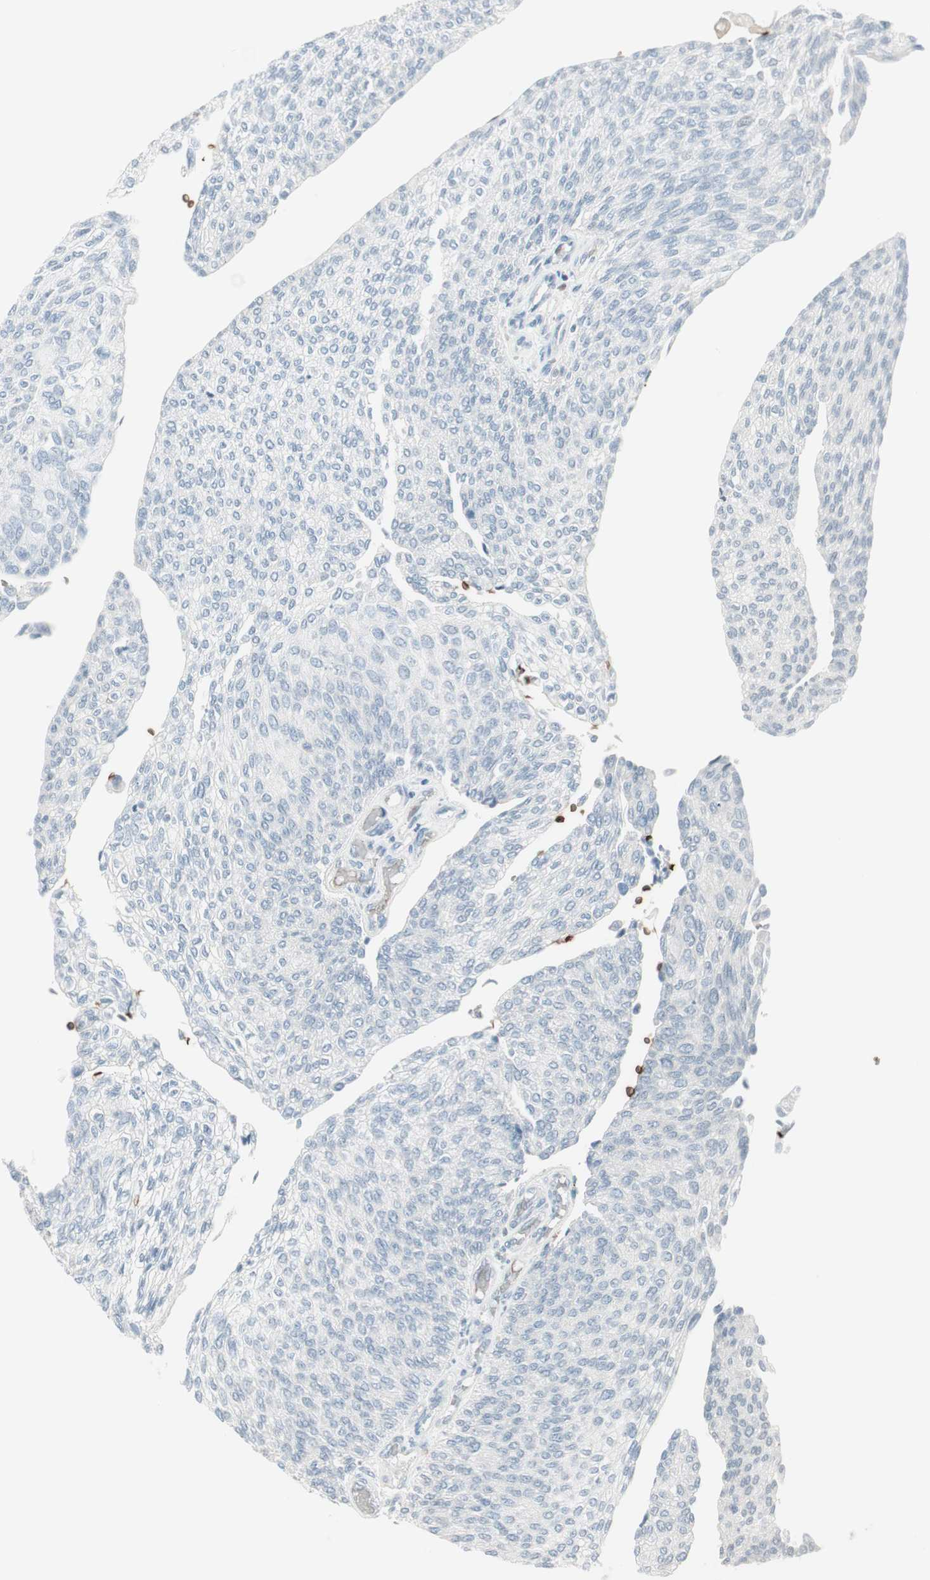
{"staining": {"intensity": "negative", "quantity": "none", "location": "none"}, "tissue": "urothelial cancer", "cell_type": "Tumor cells", "image_type": "cancer", "snomed": [{"axis": "morphology", "description": "Urothelial carcinoma, Low grade"}, {"axis": "topography", "description": "Urinary bladder"}], "caption": "The photomicrograph shows no significant expression in tumor cells of low-grade urothelial carcinoma. Brightfield microscopy of IHC stained with DAB (3,3'-diaminobenzidine) (brown) and hematoxylin (blue), captured at high magnification.", "gene": "MAP4K1", "patient": {"sex": "female", "age": 79}}